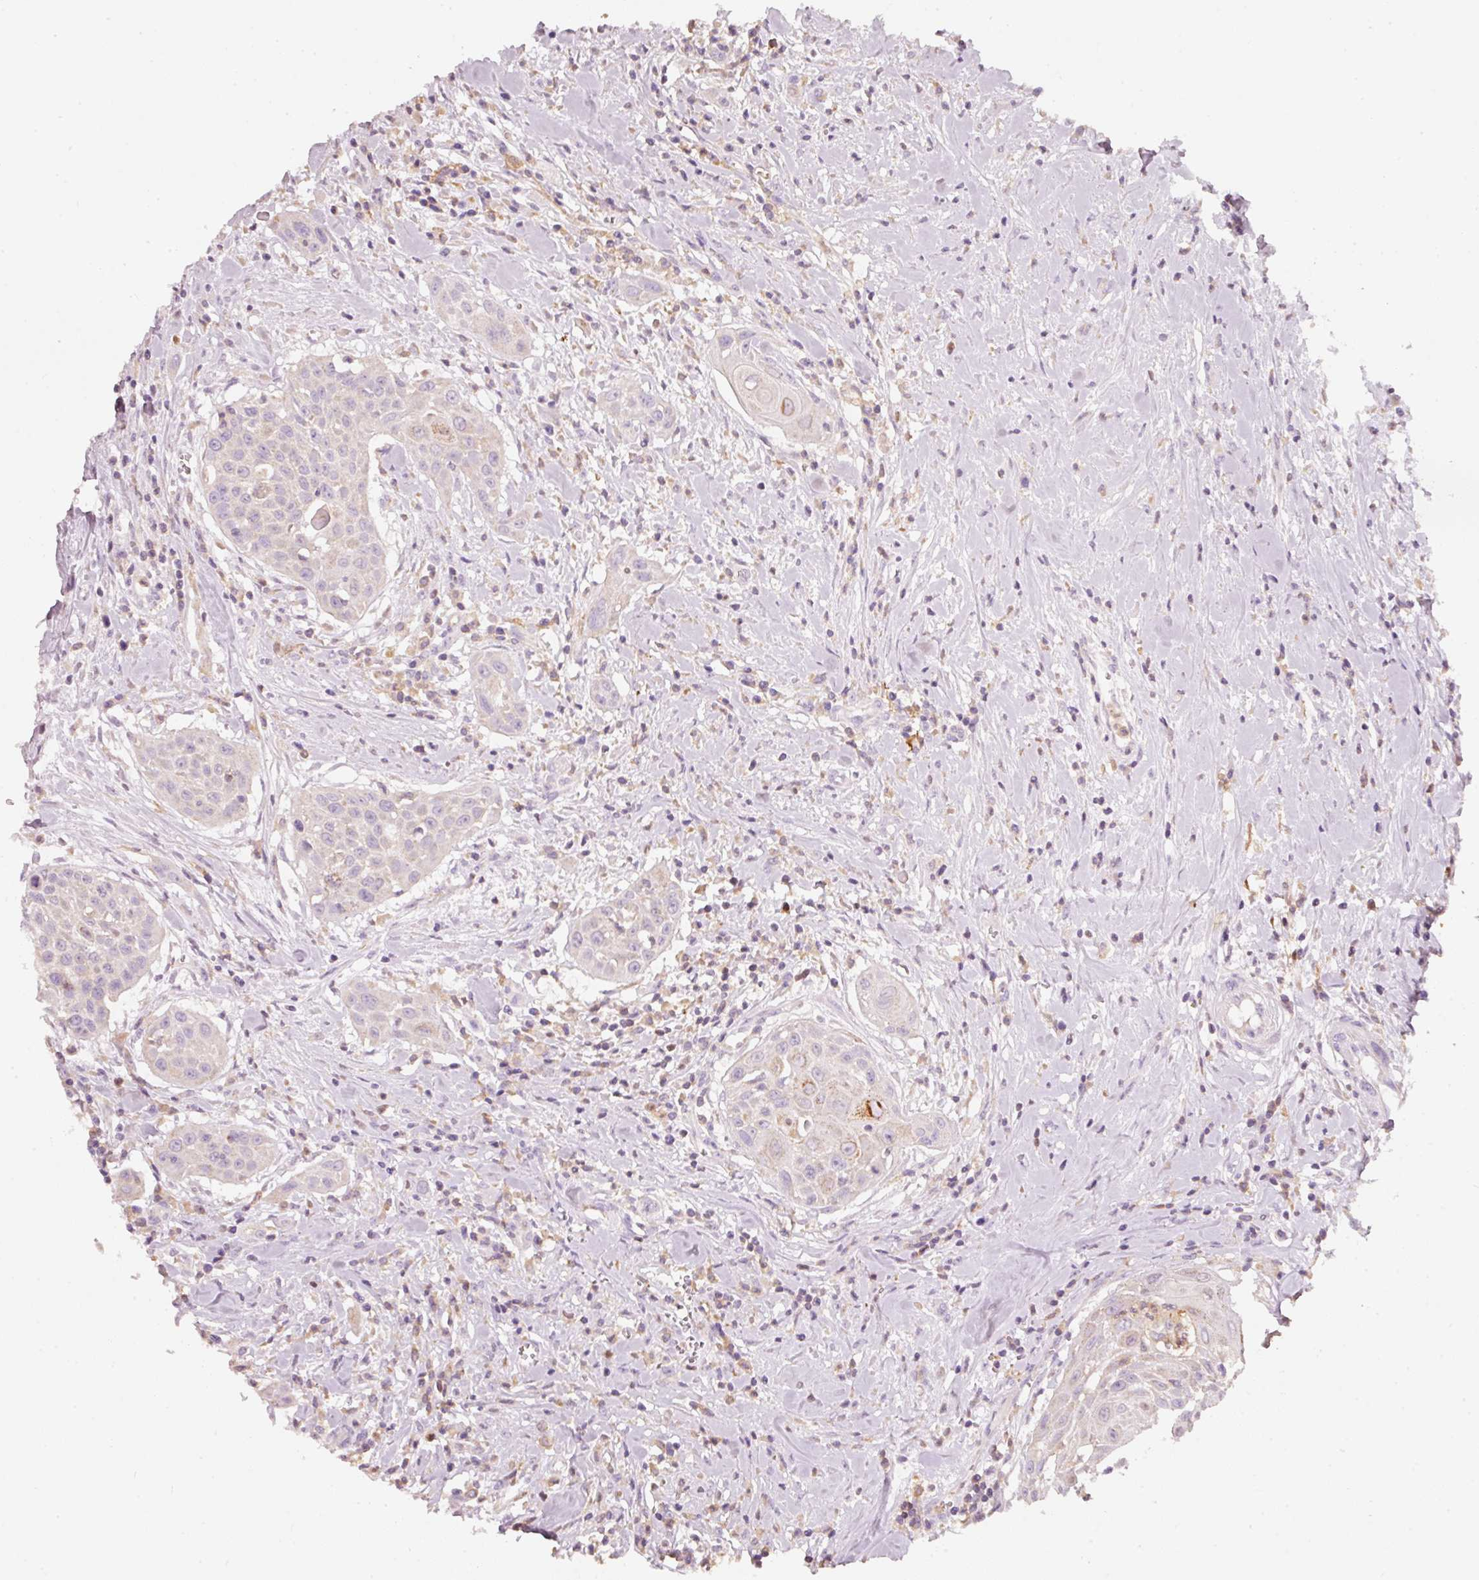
{"staining": {"intensity": "negative", "quantity": "none", "location": "none"}, "tissue": "head and neck cancer", "cell_type": "Tumor cells", "image_type": "cancer", "snomed": [{"axis": "morphology", "description": "Squamous cell carcinoma, NOS"}, {"axis": "topography", "description": "Lymph node"}, {"axis": "topography", "description": "Salivary gland"}, {"axis": "topography", "description": "Head-Neck"}], "caption": "Tumor cells are negative for protein expression in human squamous cell carcinoma (head and neck).", "gene": "IQGAP2", "patient": {"sex": "female", "age": 74}}